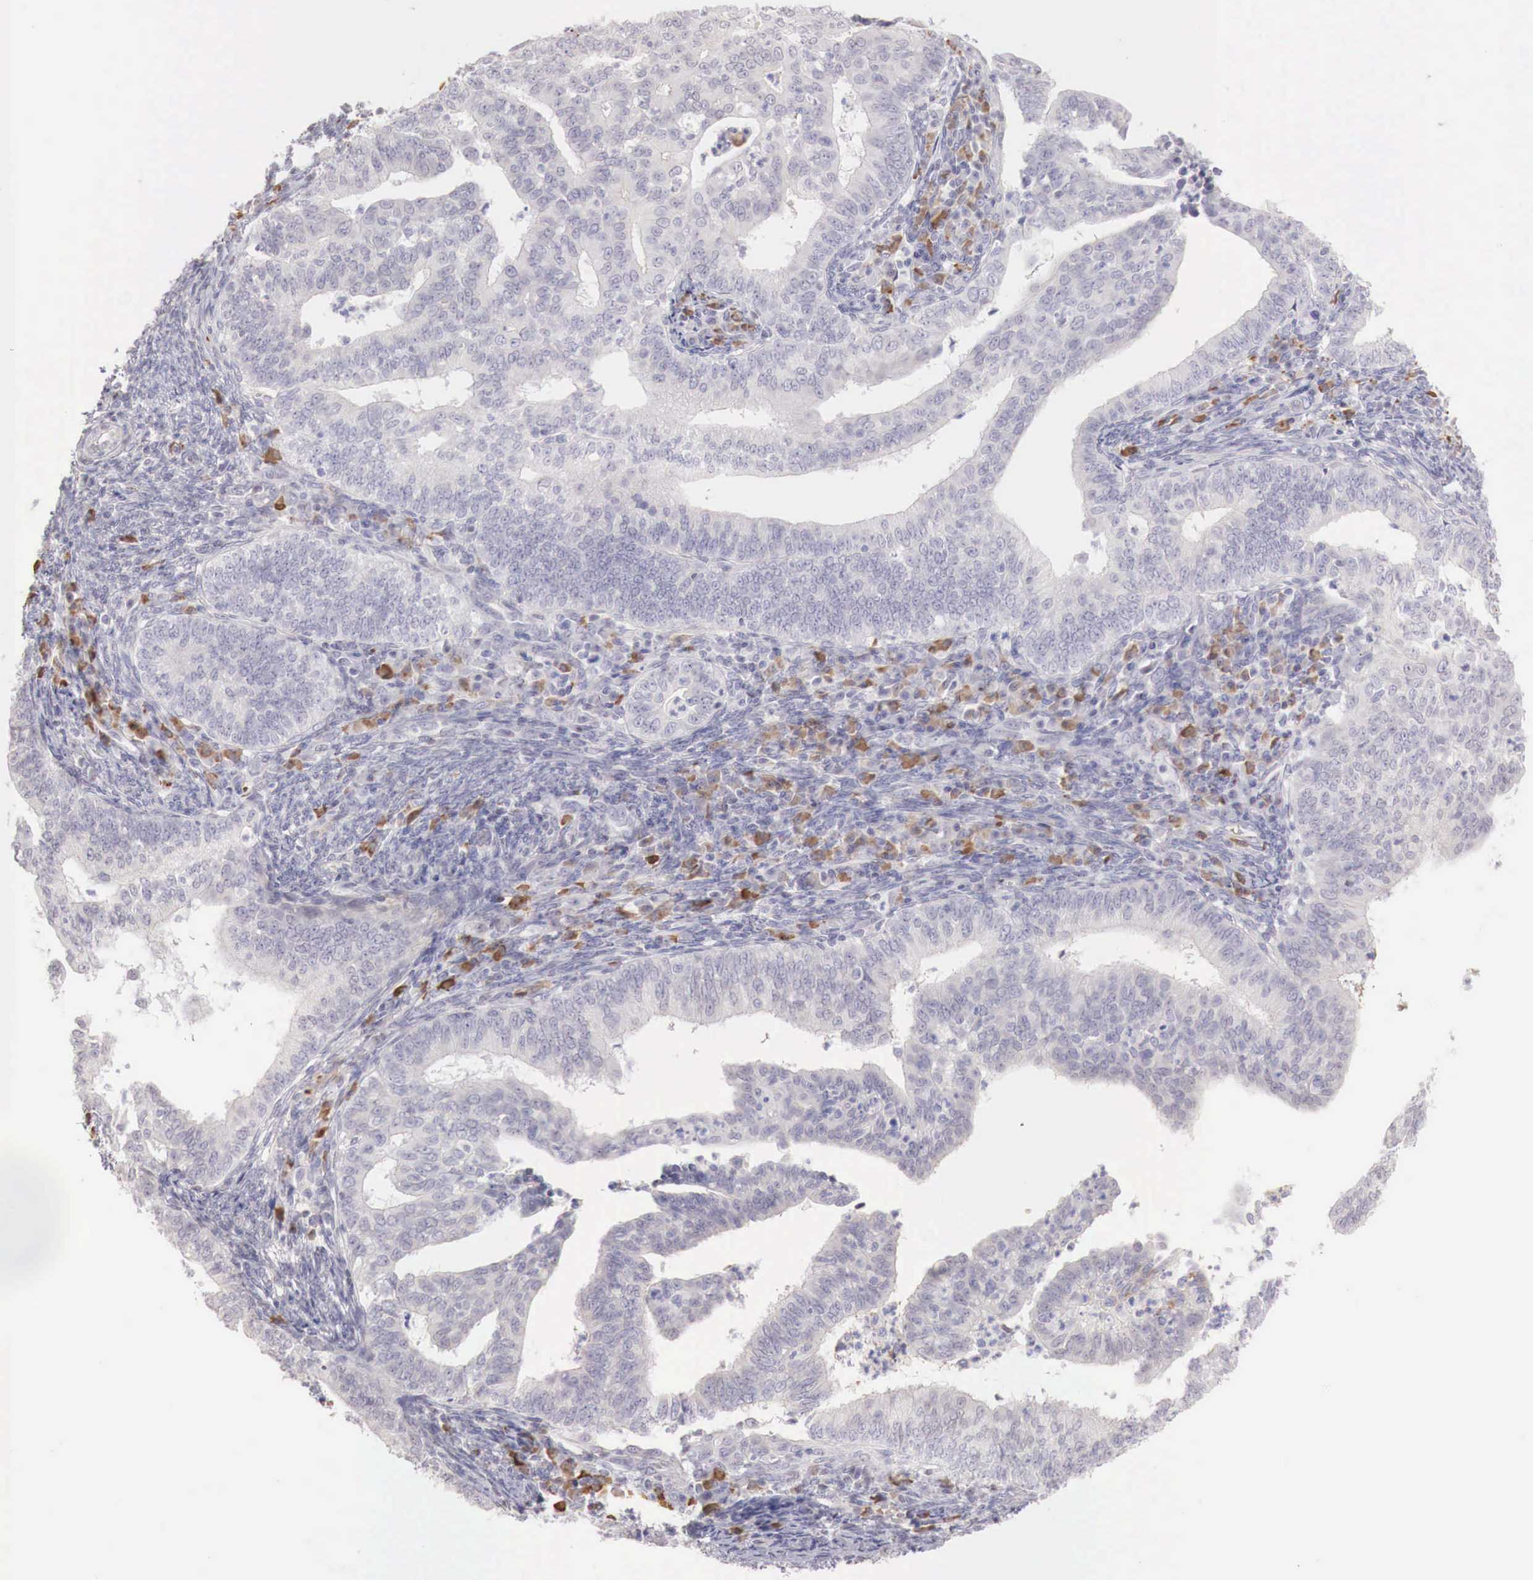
{"staining": {"intensity": "negative", "quantity": "none", "location": "none"}, "tissue": "endometrial cancer", "cell_type": "Tumor cells", "image_type": "cancer", "snomed": [{"axis": "morphology", "description": "Adenocarcinoma, NOS"}, {"axis": "topography", "description": "Endometrium"}], "caption": "High magnification brightfield microscopy of endometrial cancer stained with DAB (brown) and counterstained with hematoxylin (blue): tumor cells show no significant expression.", "gene": "XPNPEP2", "patient": {"sex": "female", "age": 66}}